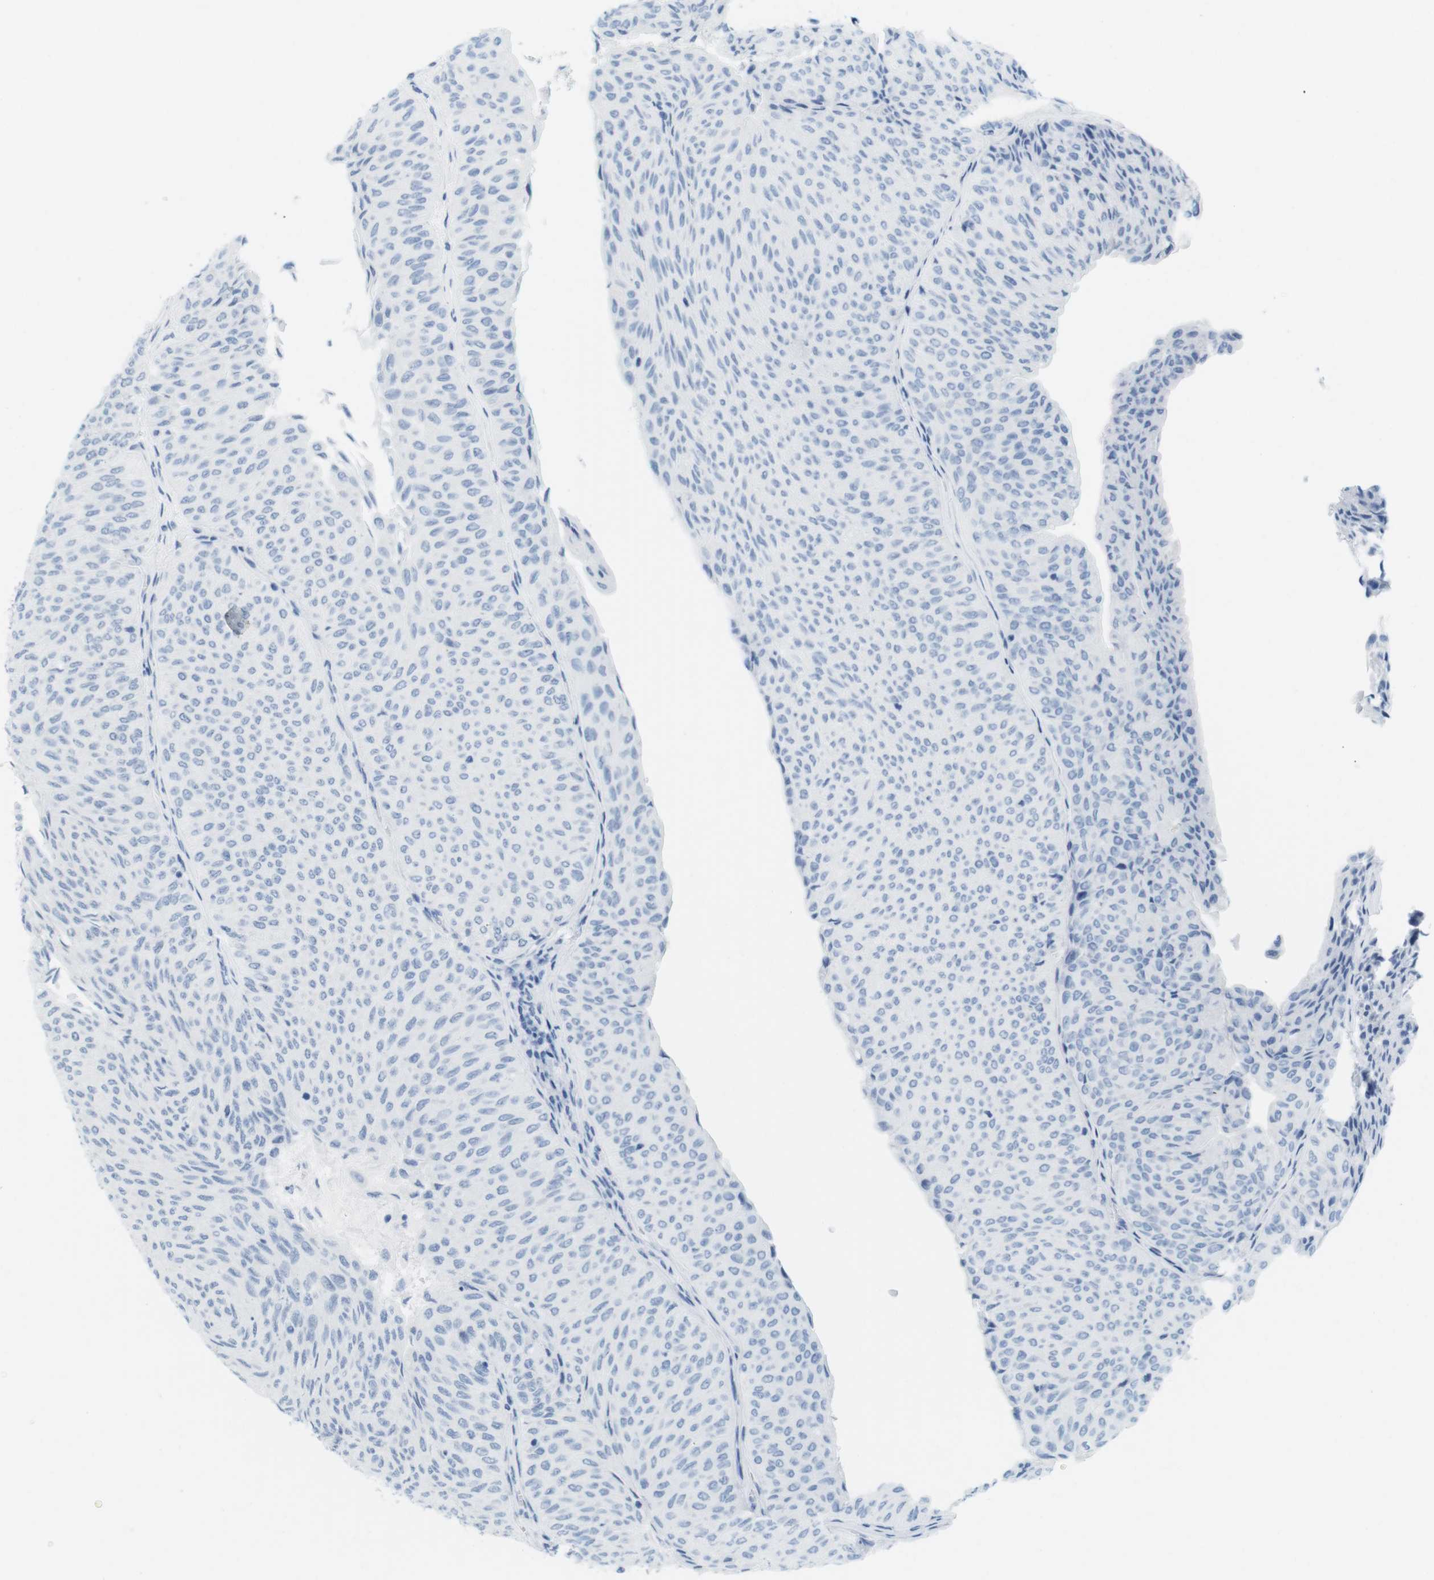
{"staining": {"intensity": "negative", "quantity": "none", "location": "none"}, "tissue": "urothelial cancer", "cell_type": "Tumor cells", "image_type": "cancer", "snomed": [{"axis": "morphology", "description": "Urothelial carcinoma, Low grade"}, {"axis": "topography", "description": "Urinary bladder"}], "caption": "Urothelial cancer was stained to show a protein in brown. There is no significant staining in tumor cells.", "gene": "TNNT2", "patient": {"sex": "male", "age": 78}}